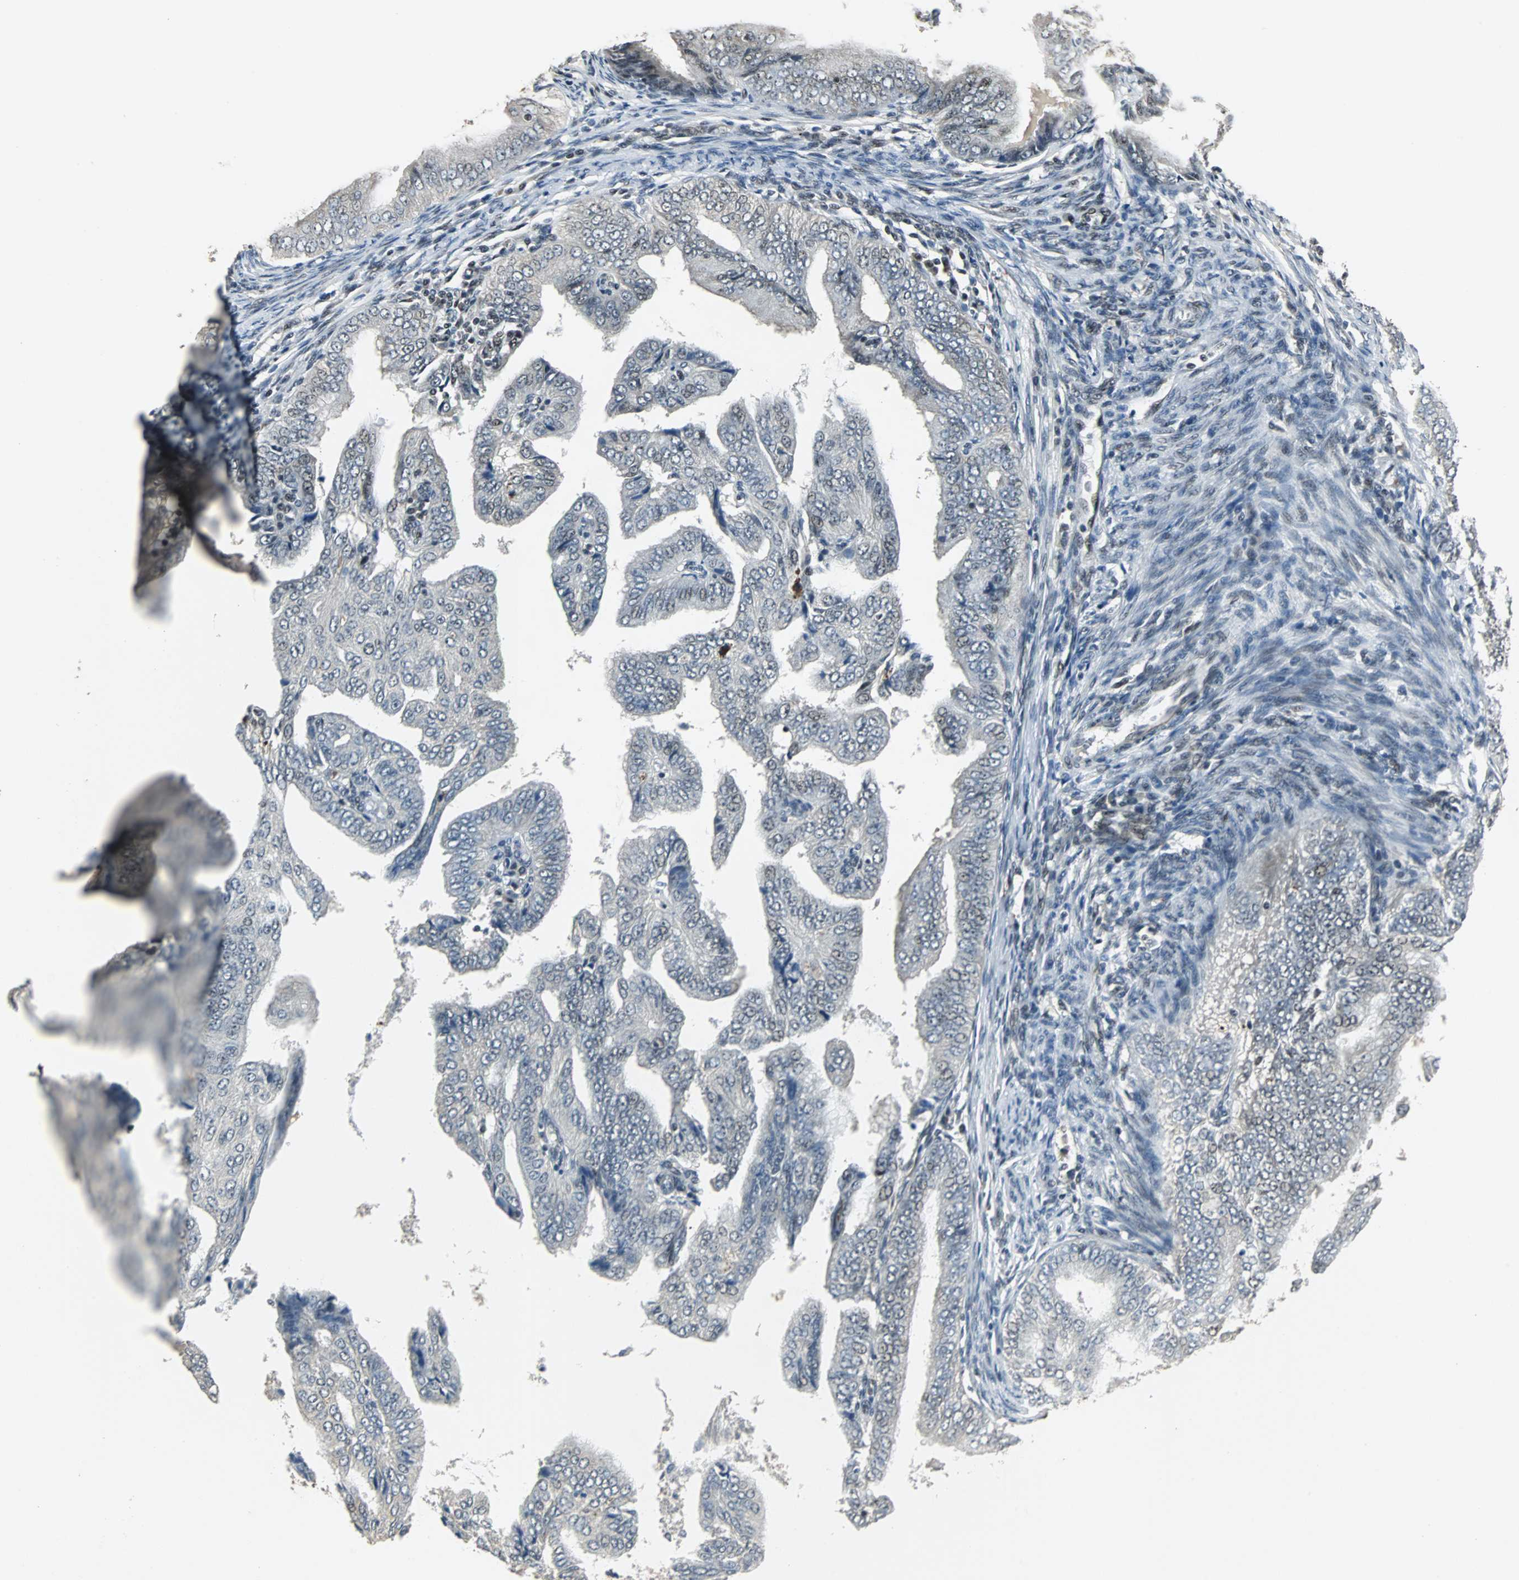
{"staining": {"intensity": "weak", "quantity": "25%-75%", "location": "cytoplasmic/membranous,nuclear"}, "tissue": "endometrial cancer", "cell_type": "Tumor cells", "image_type": "cancer", "snomed": [{"axis": "morphology", "description": "Adenocarcinoma, NOS"}, {"axis": "topography", "description": "Endometrium"}], "caption": "Endometrial cancer stained with a brown dye displays weak cytoplasmic/membranous and nuclear positive expression in about 25%-75% of tumor cells.", "gene": "MED4", "patient": {"sex": "female", "age": 58}}